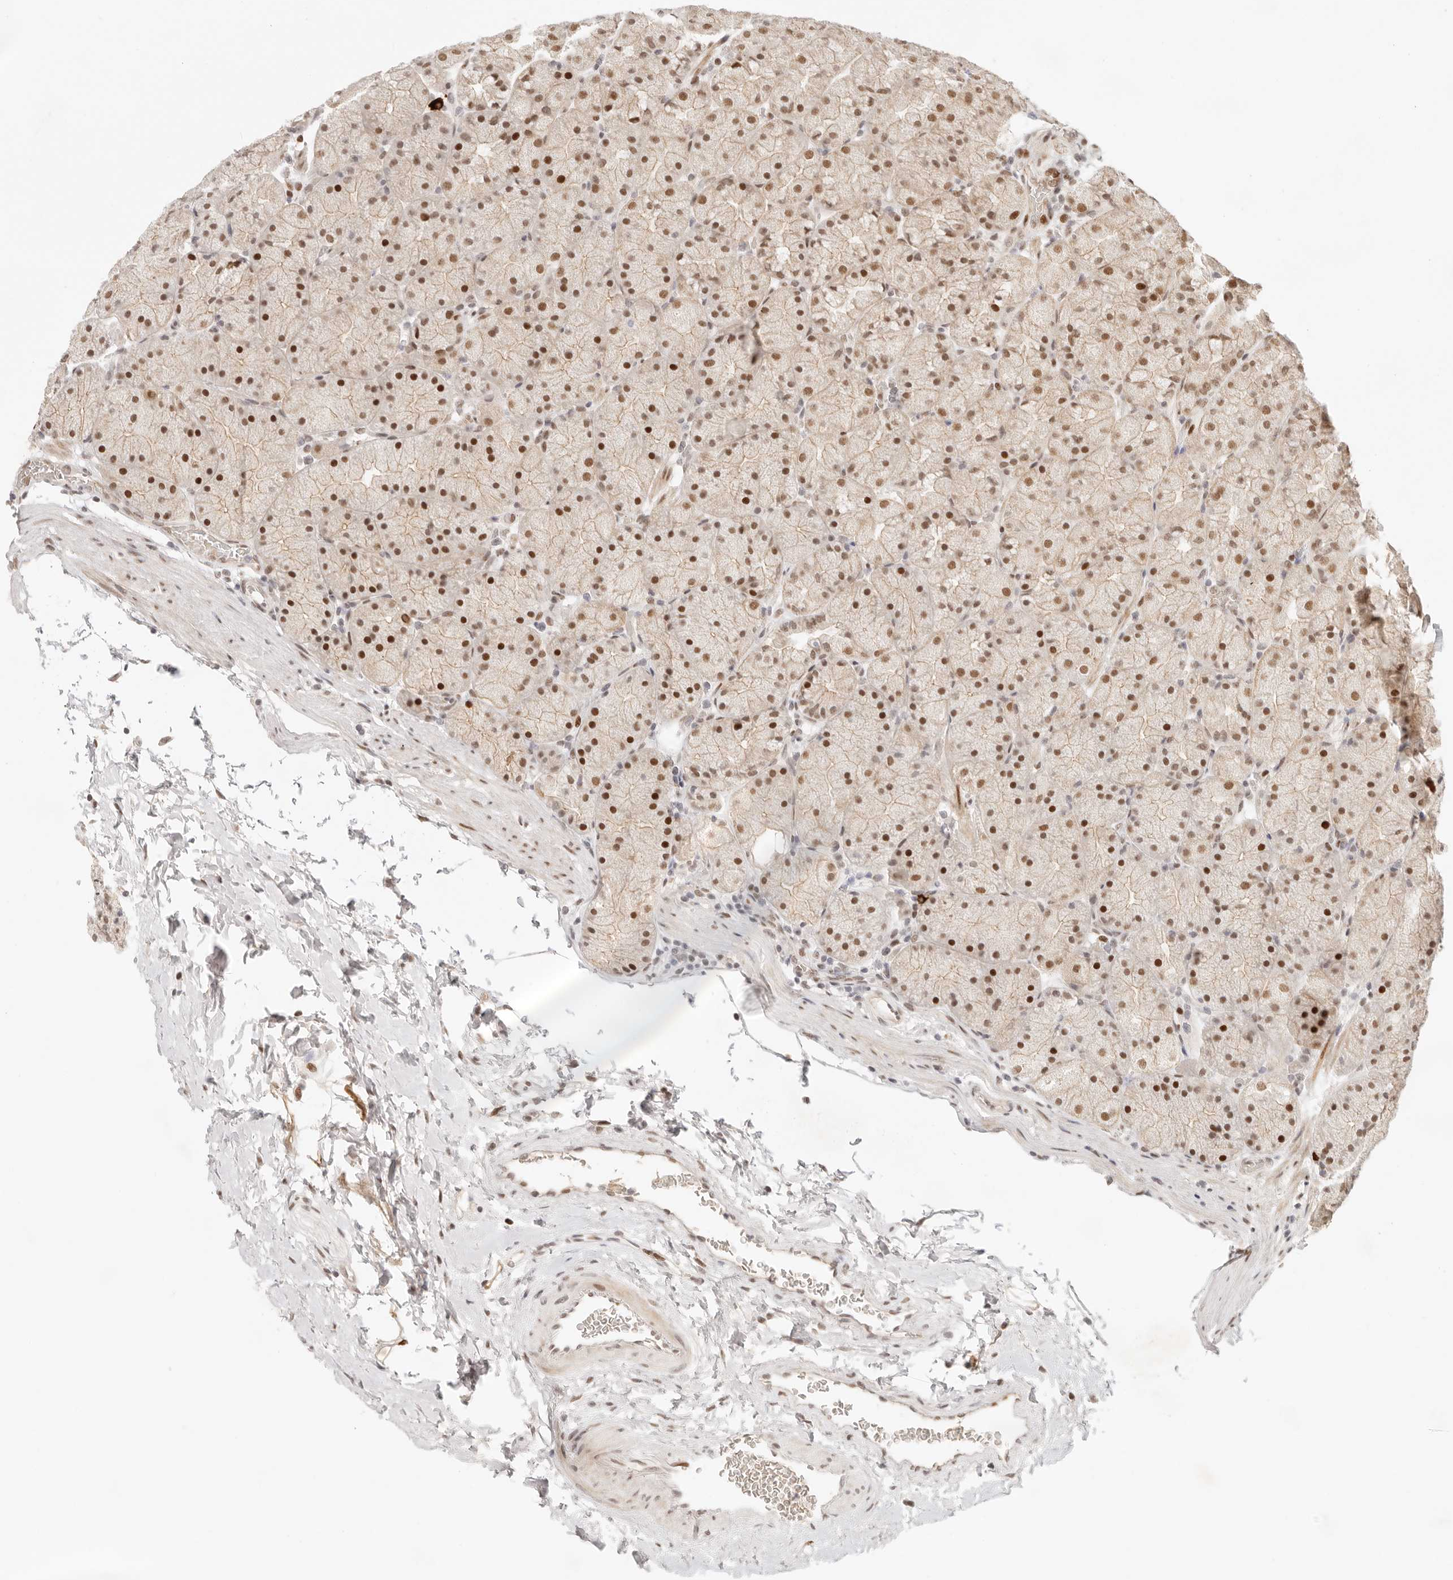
{"staining": {"intensity": "strong", "quantity": ">75%", "location": "cytoplasmic/membranous,nuclear"}, "tissue": "stomach", "cell_type": "Glandular cells", "image_type": "normal", "snomed": [{"axis": "morphology", "description": "Normal tissue, NOS"}, {"axis": "topography", "description": "Stomach, upper"}, {"axis": "topography", "description": "Stomach"}], "caption": "This histopathology image demonstrates benign stomach stained with immunohistochemistry to label a protein in brown. The cytoplasmic/membranous,nuclear of glandular cells show strong positivity for the protein. Nuclei are counter-stained blue.", "gene": "HOXC5", "patient": {"sex": "male", "age": 48}}